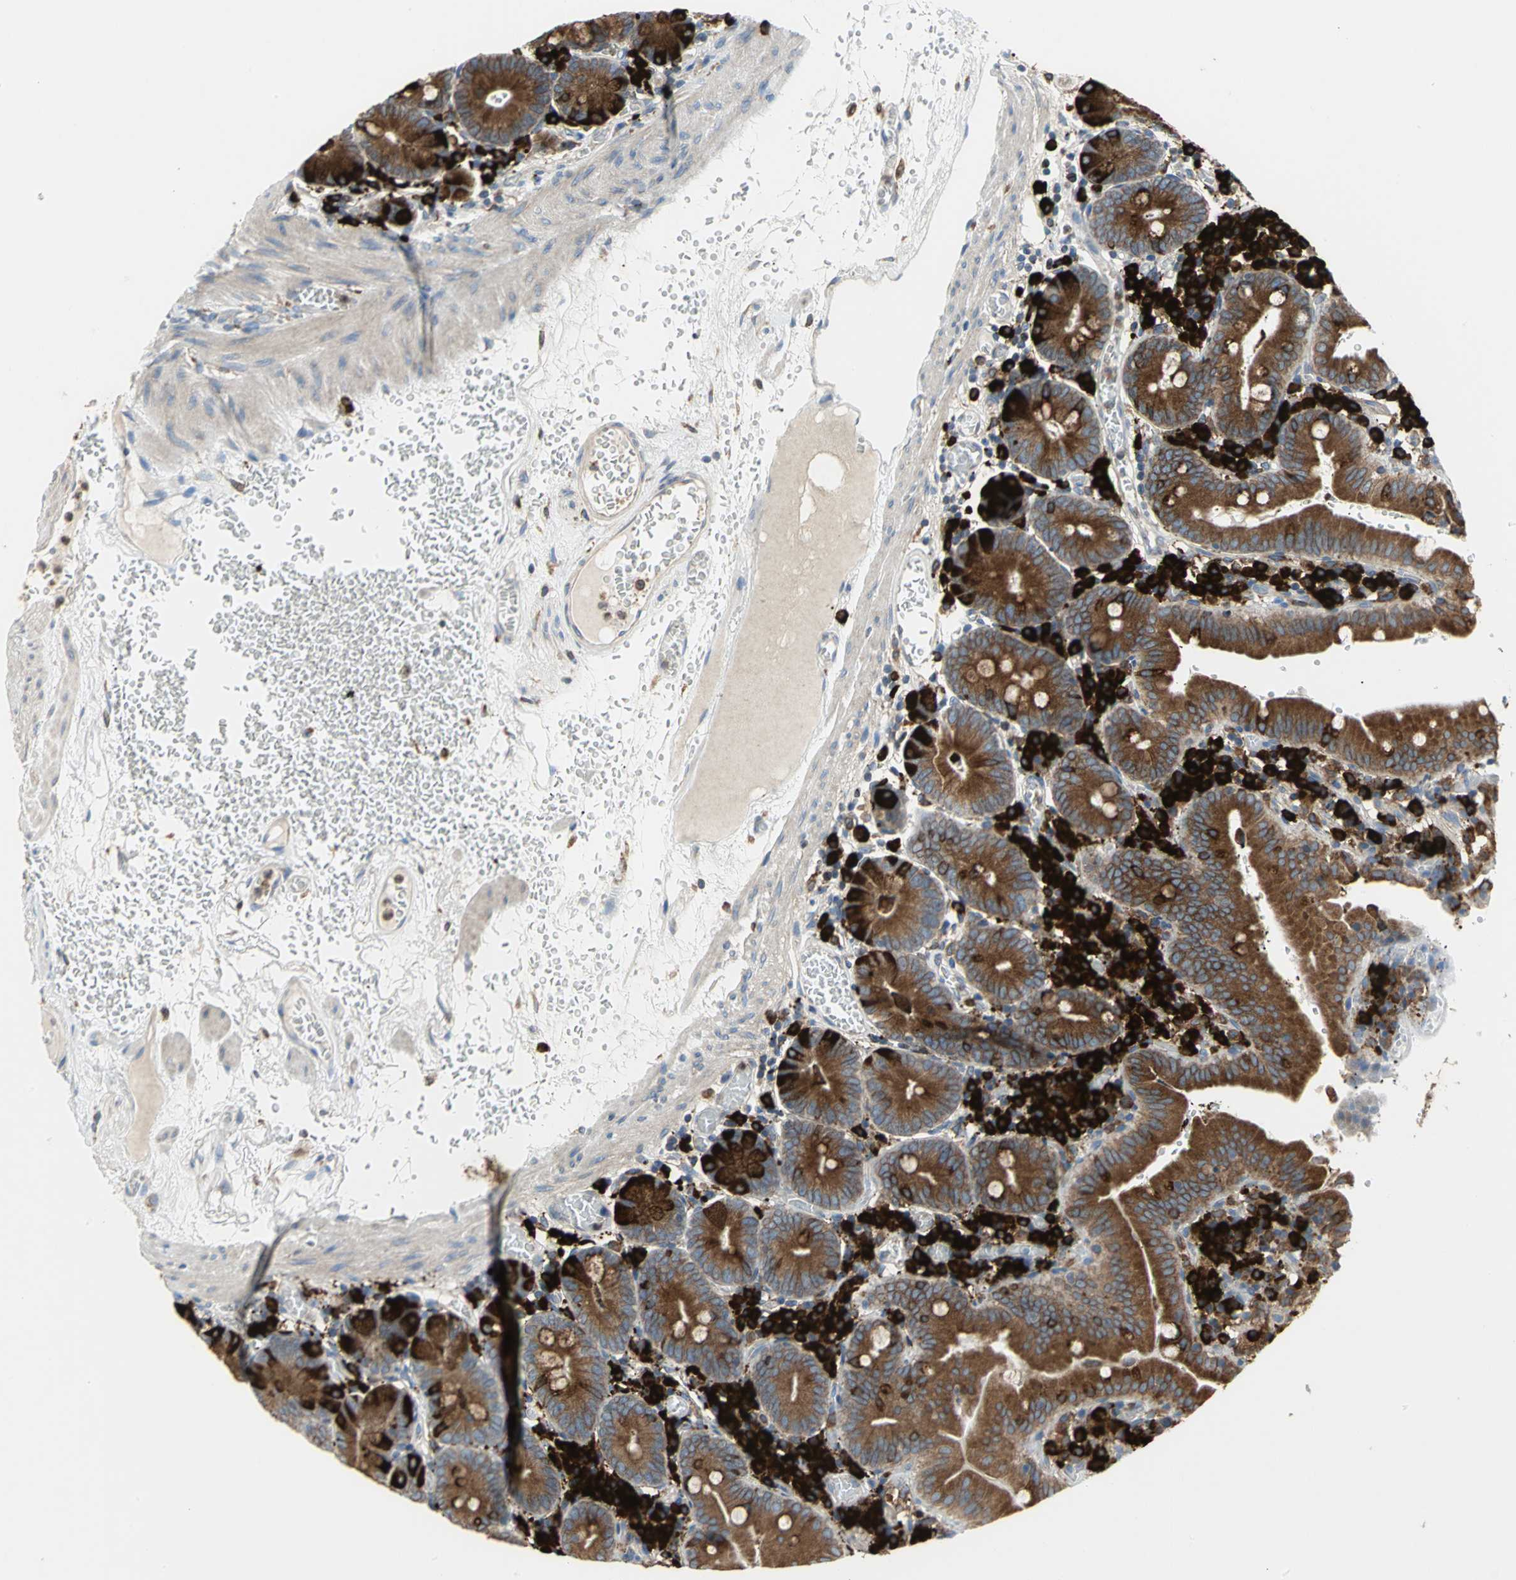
{"staining": {"intensity": "strong", "quantity": ">75%", "location": "cytoplasmic/membranous"}, "tissue": "small intestine", "cell_type": "Glandular cells", "image_type": "normal", "snomed": [{"axis": "morphology", "description": "Normal tissue, NOS"}, {"axis": "topography", "description": "Small intestine"}], "caption": "This image shows immunohistochemistry staining of benign human small intestine, with high strong cytoplasmic/membranous positivity in approximately >75% of glandular cells.", "gene": "SDF2L1", "patient": {"sex": "male", "age": 71}}